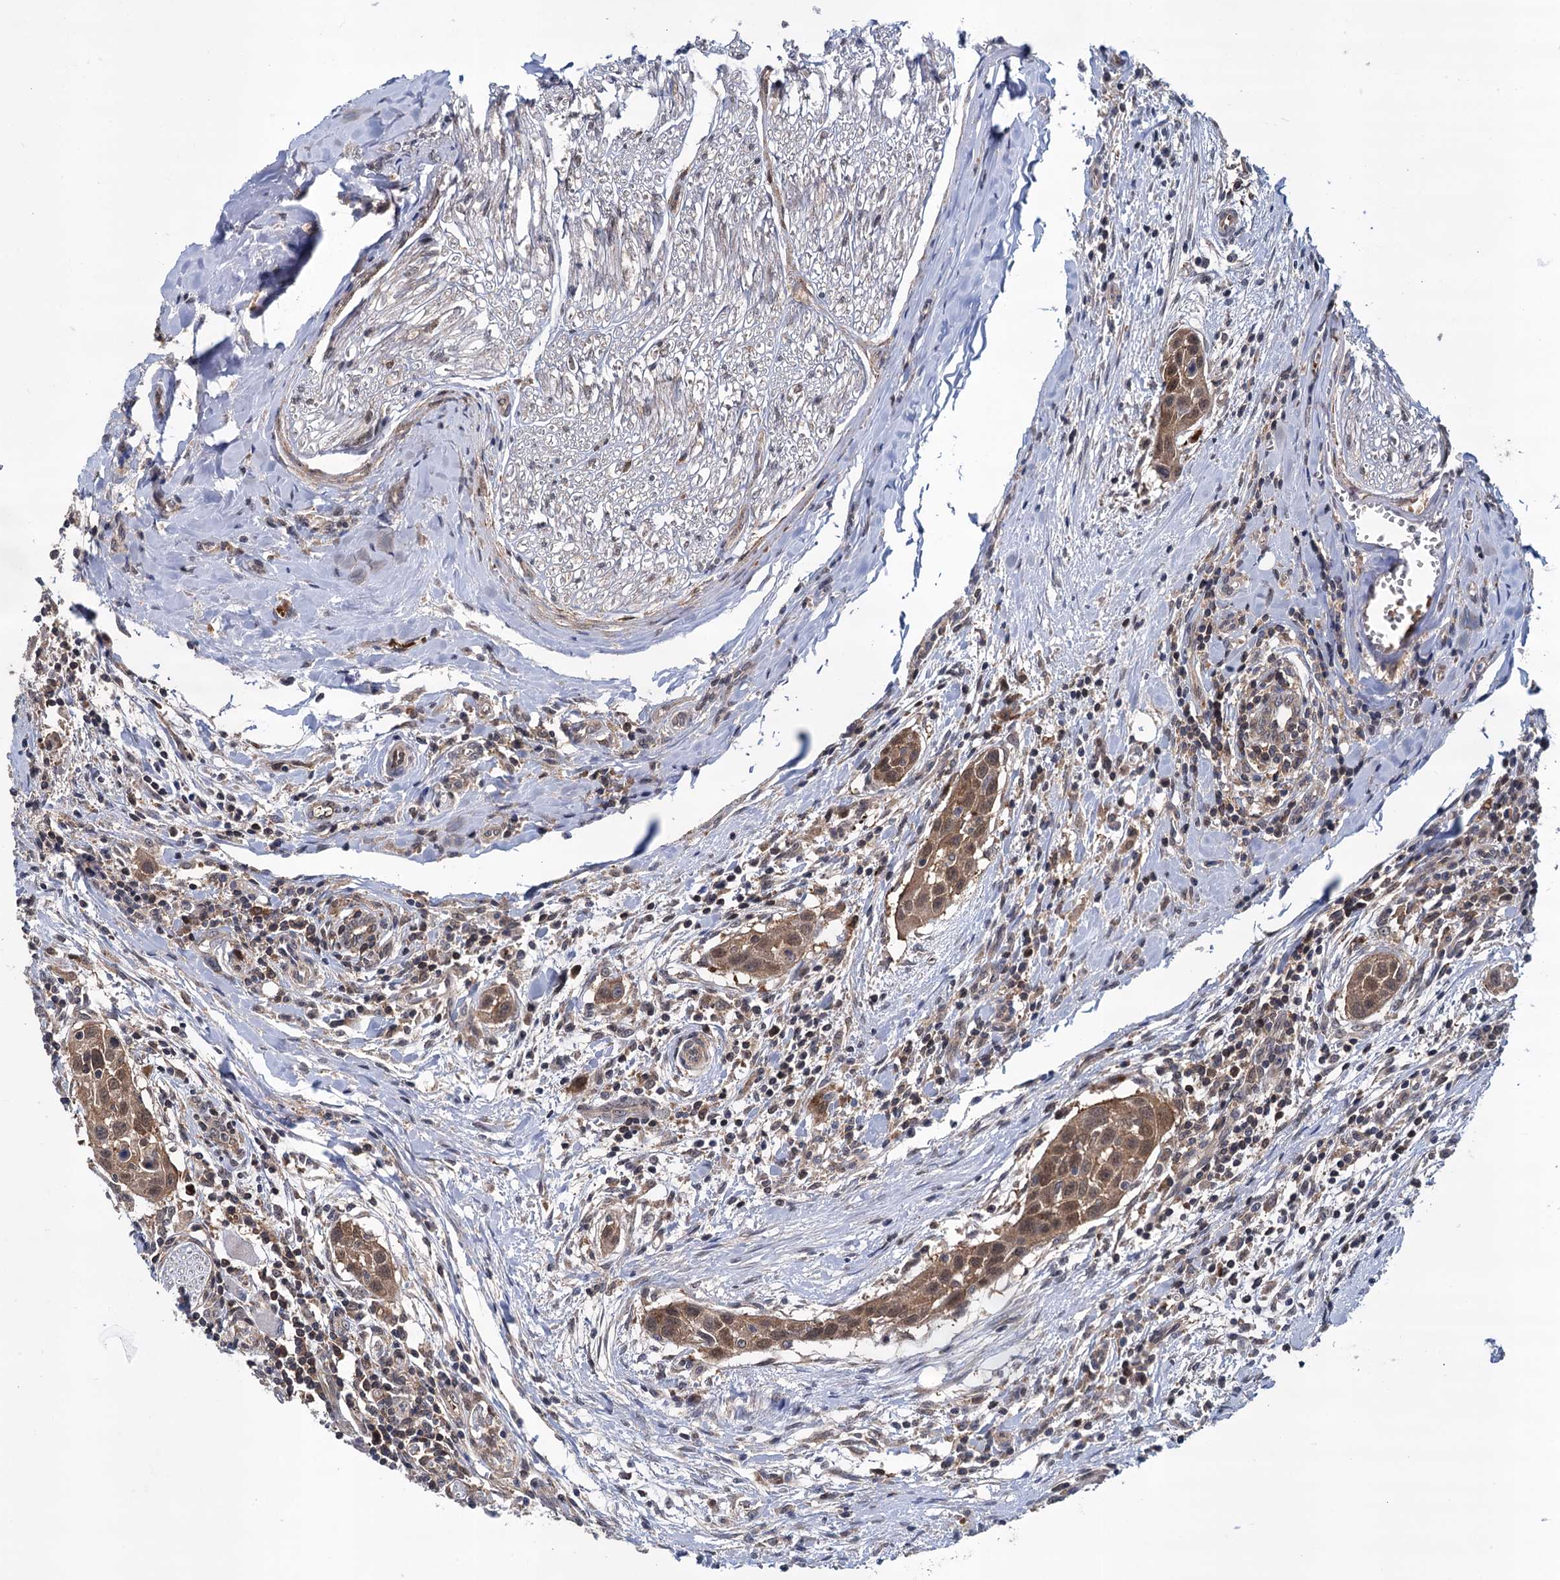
{"staining": {"intensity": "moderate", "quantity": ">75%", "location": "cytoplasmic/membranous,nuclear"}, "tissue": "head and neck cancer", "cell_type": "Tumor cells", "image_type": "cancer", "snomed": [{"axis": "morphology", "description": "Squamous cell carcinoma, NOS"}, {"axis": "topography", "description": "Oral tissue"}, {"axis": "topography", "description": "Head-Neck"}], "caption": "Immunohistochemistry (IHC) (DAB) staining of head and neck cancer (squamous cell carcinoma) demonstrates moderate cytoplasmic/membranous and nuclear protein staining in about >75% of tumor cells. (brown staining indicates protein expression, while blue staining denotes nuclei).", "gene": "GLO1", "patient": {"sex": "female", "age": 50}}